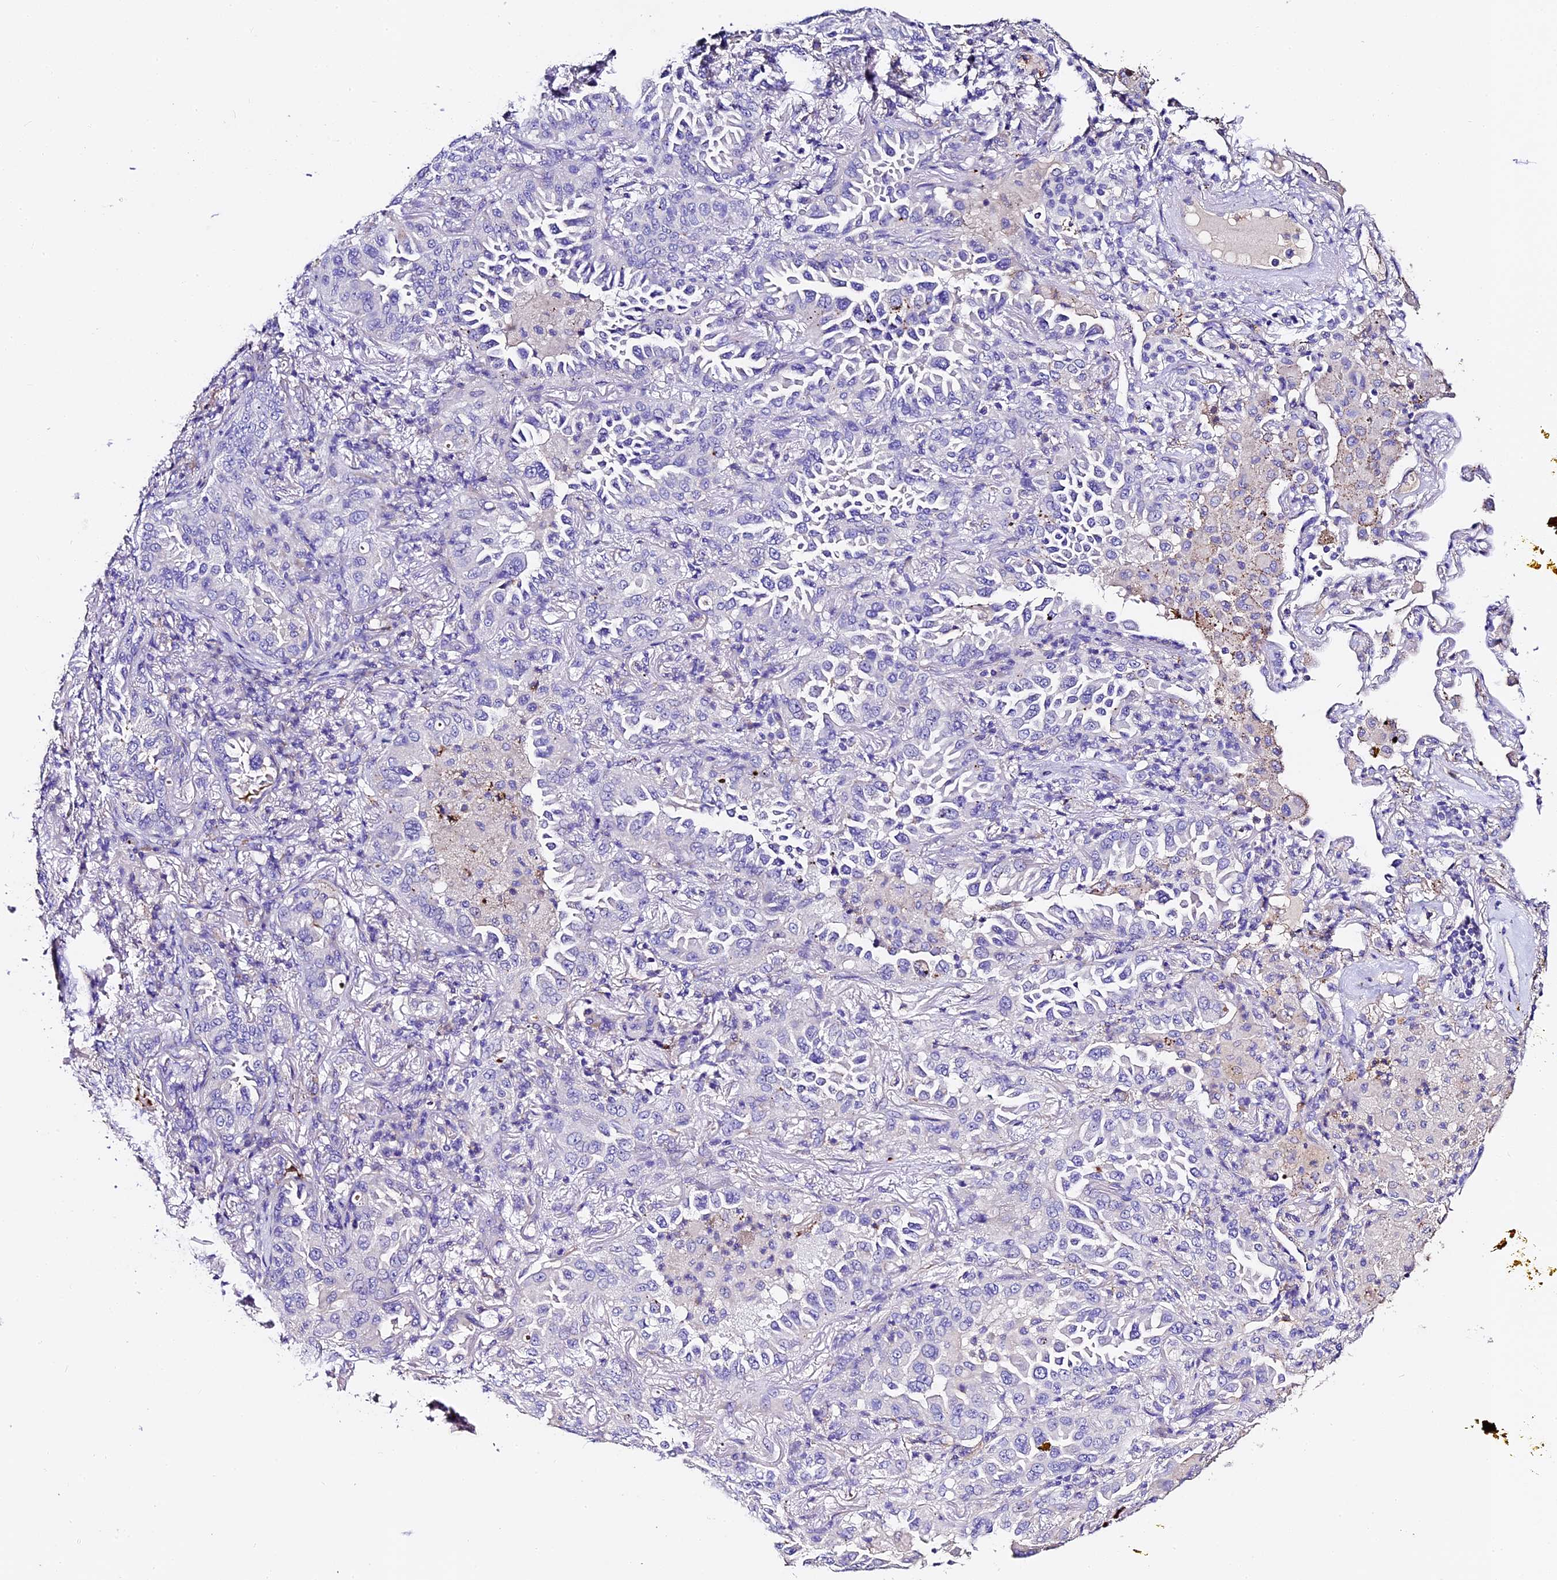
{"staining": {"intensity": "negative", "quantity": "none", "location": "none"}, "tissue": "lung cancer", "cell_type": "Tumor cells", "image_type": "cancer", "snomed": [{"axis": "morphology", "description": "Adenocarcinoma, NOS"}, {"axis": "topography", "description": "Lung"}], "caption": "Tumor cells show no significant protein expression in lung adenocarcinoma.", "gene": "FREM3", "patient": {"sex": "female", "age": 69}}